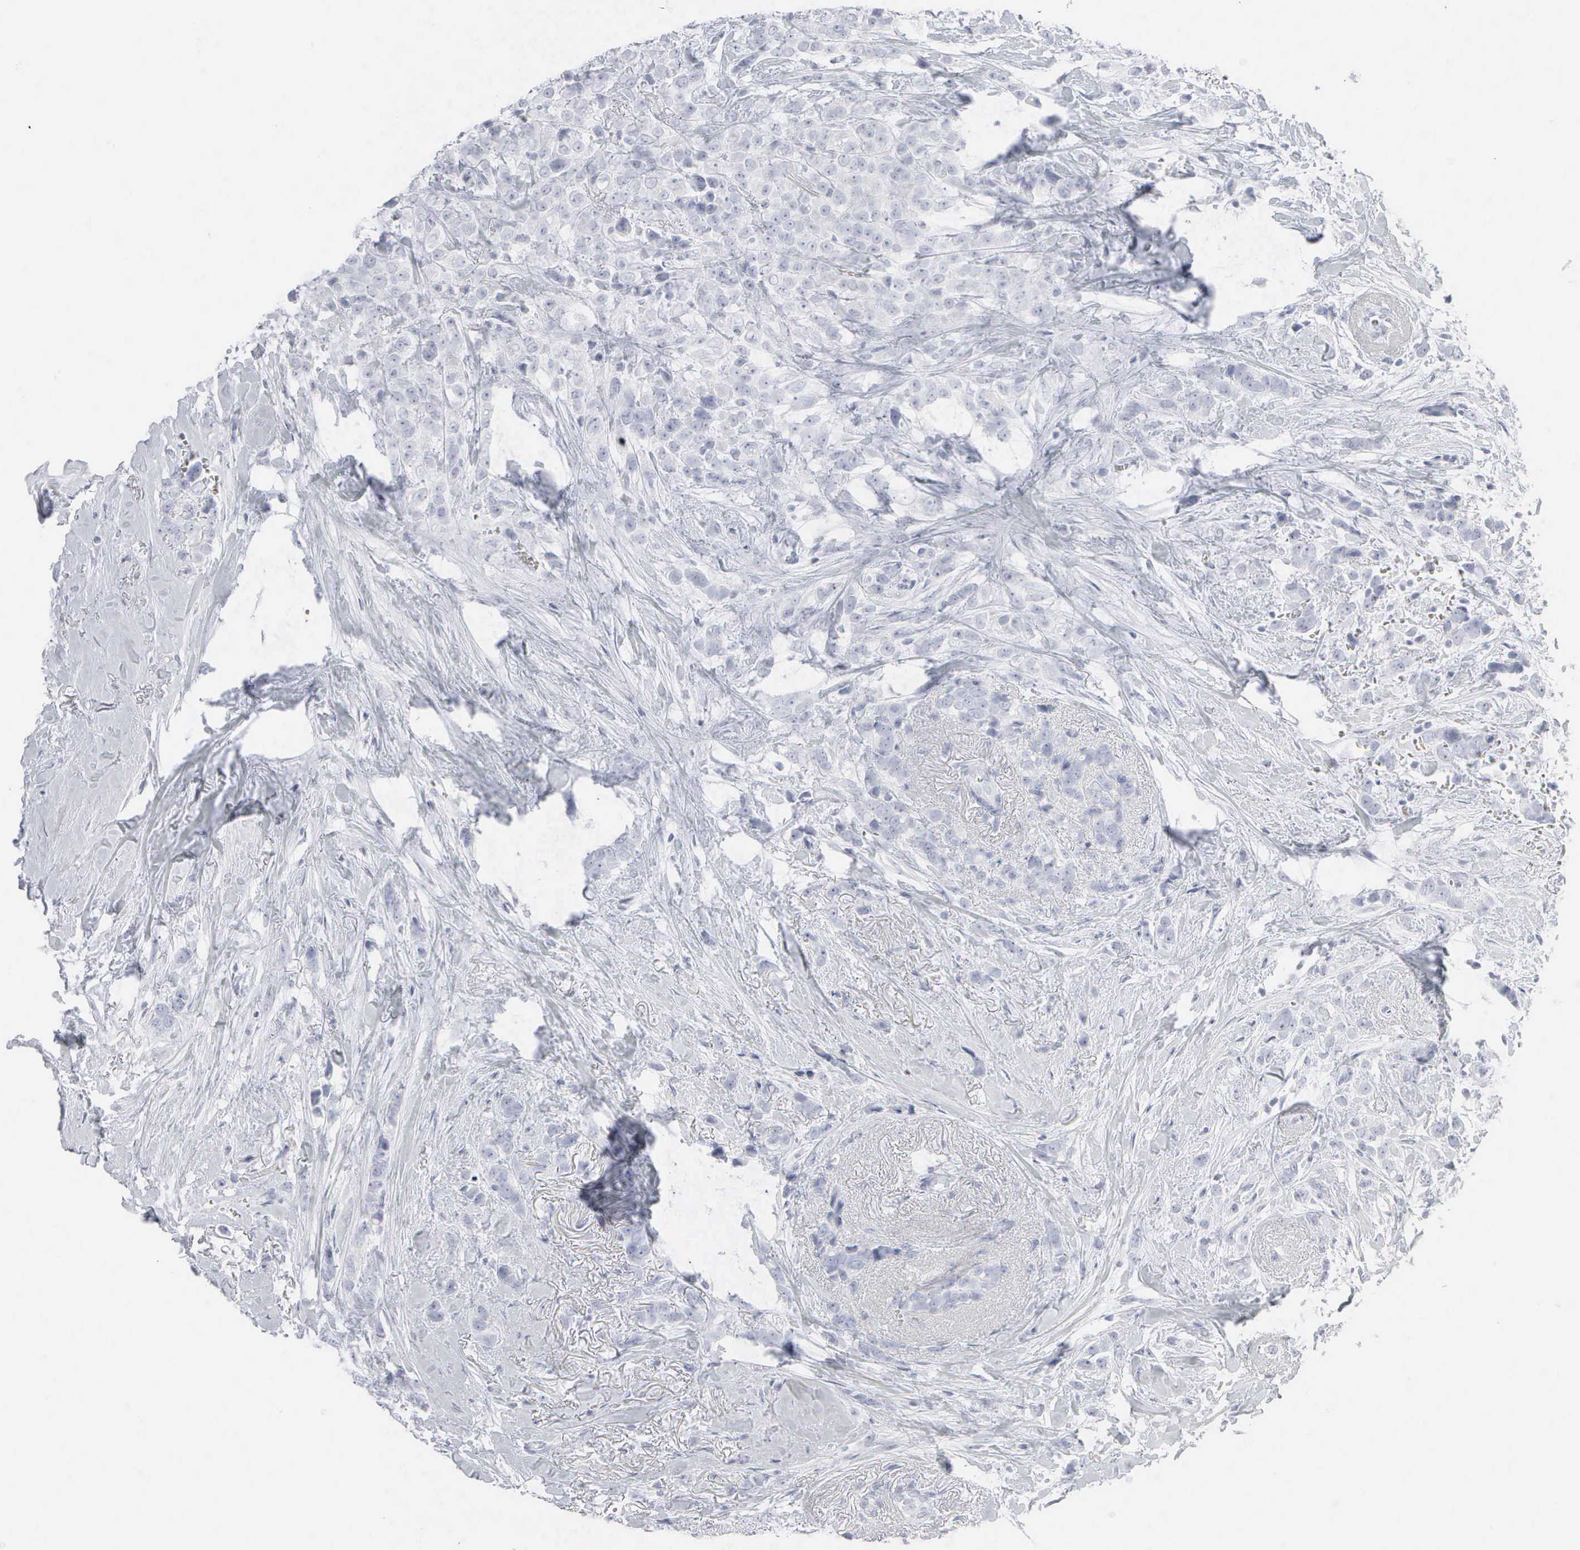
{"staining": {"intensity": "negative", "quantity": "none", "location": "none"}, "tissue": "breast cancer", "cell_type": "Tumor cells", "image_type": "cancer", "snomed": [{"axis": "morphology", "description": "Lobular carcinoma"}, {"axis": "topography", "description": "Breast"}], "caption": "The image reveals no staining of tumor cells in breast cancer (lobular carcinoma).", "gene": "KRT14", "patient": {"sex": "female", "age": 57}}